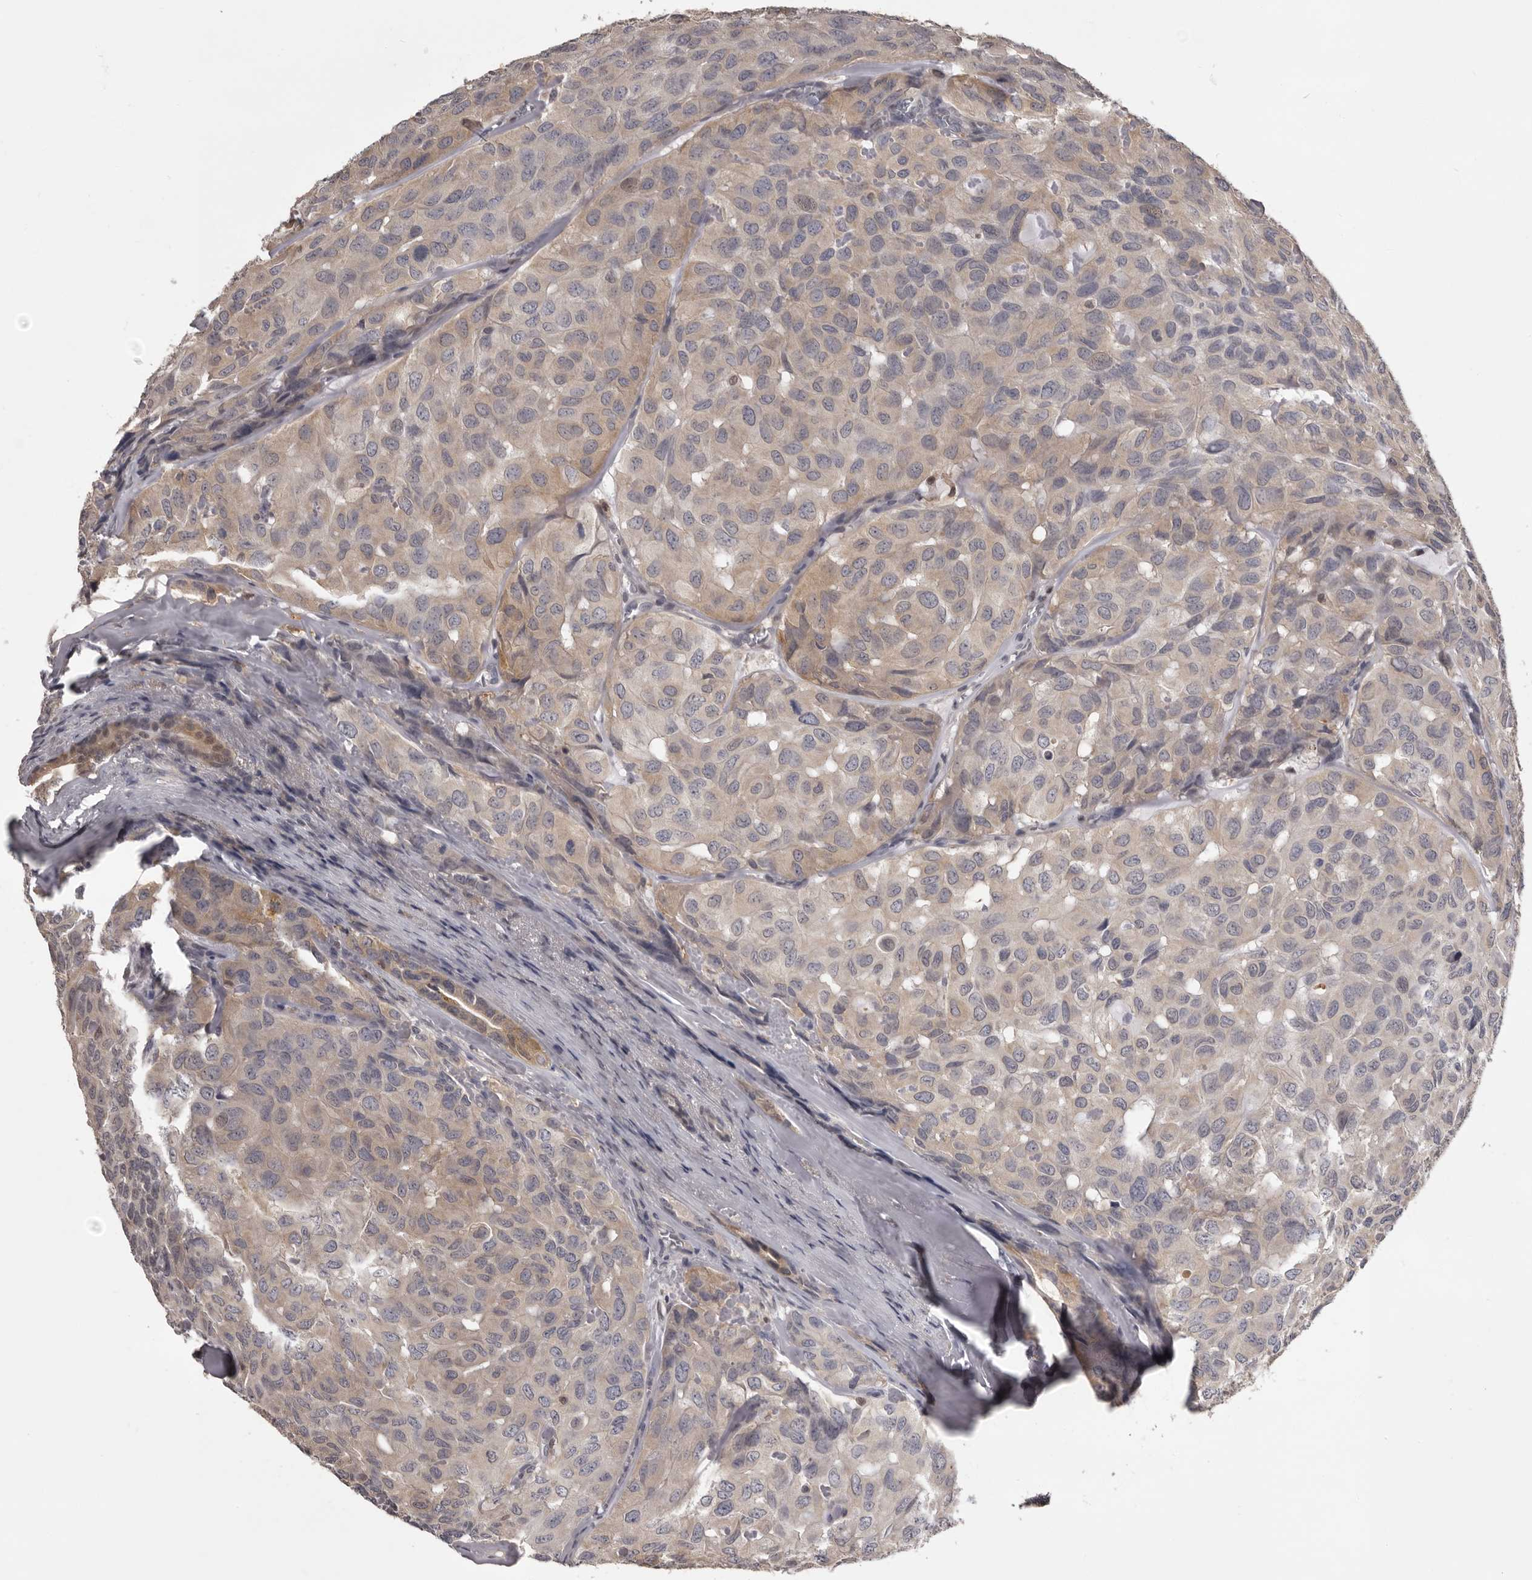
{"staining": {"intensity": "weak", "quantity": "25%-75%", "location": "cytoplasmic/membranous"}, "tissue": "head and neck cancer", "cell_type": "Tumor cells", "image_type": "cancer", "snomed": [{"axis": "morphology", "description": "Adenocarcinoma, NOS"}, {"axis": "topography", "description": "Salivary gland, NOS"}, {"axis": "topography", "description": "Head-Neck"}], "caption": "Protein analysis of adenocarcinoma (head and neck) tissue displays weak cytoplasmic/membranous expression in approximately 25%-75% of tumor cells.", "gene": "MDH1", "patient": {"sex": "female", "age": 76}}